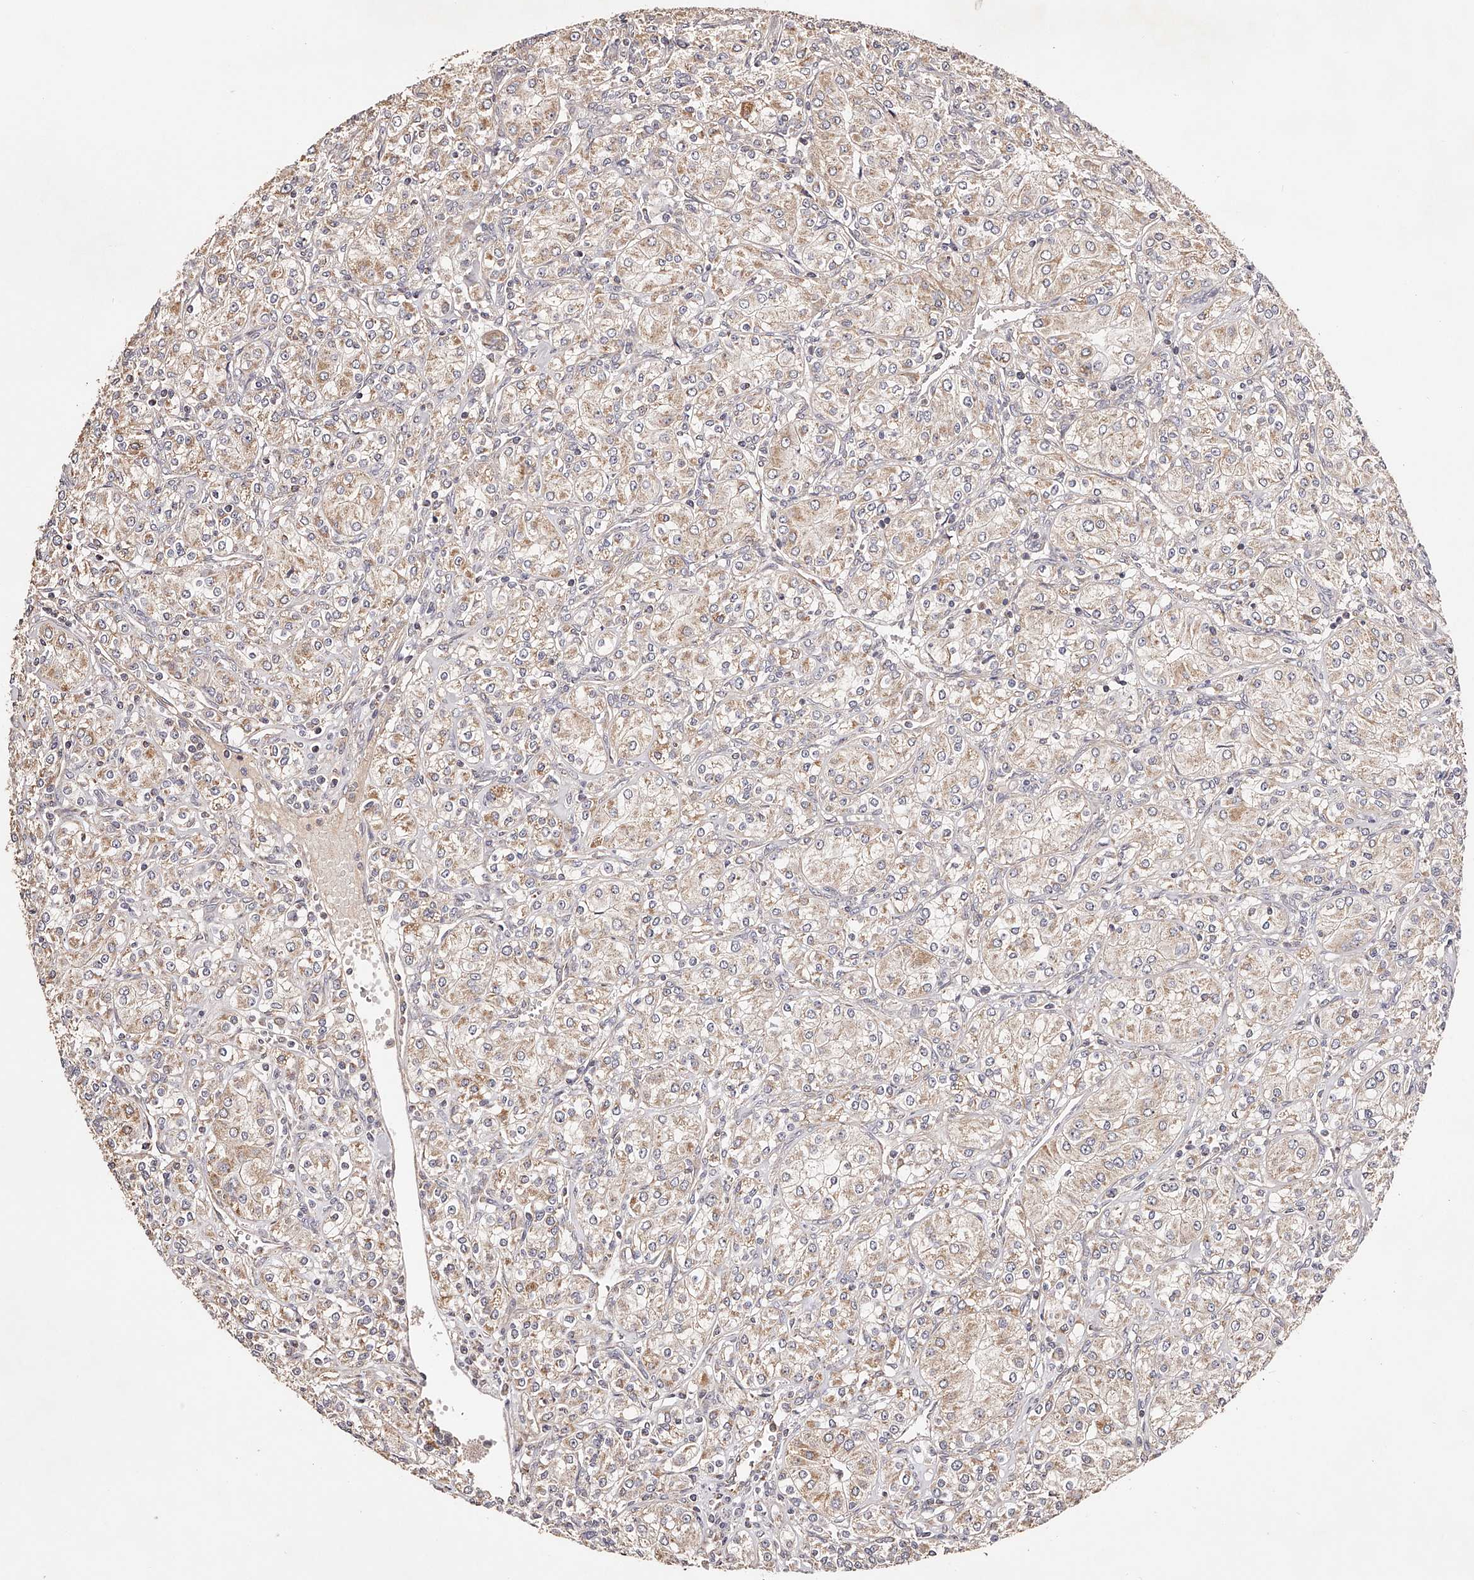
{"staining": {"intensity": "weak", "quantity": ">75%", "location": "cytoplasmic/membranous"}, "tissue": "renal cancer", "cell_type": "Tumor cells", "image_type": "cancer", "snomed": [{"axis": "morphology", "description": "Adenocarcinoma, NOS"}, {"axis": "topography", "description": "Kidney"}], "caption": "The image demonstrates immunohistochemical staining of renal cancer. There is weak cytoplasmic/membranous expression is seen in about >75% of tumor cells.", "gene": "USP21", "patient": {"sex": "male", "age": 77}}